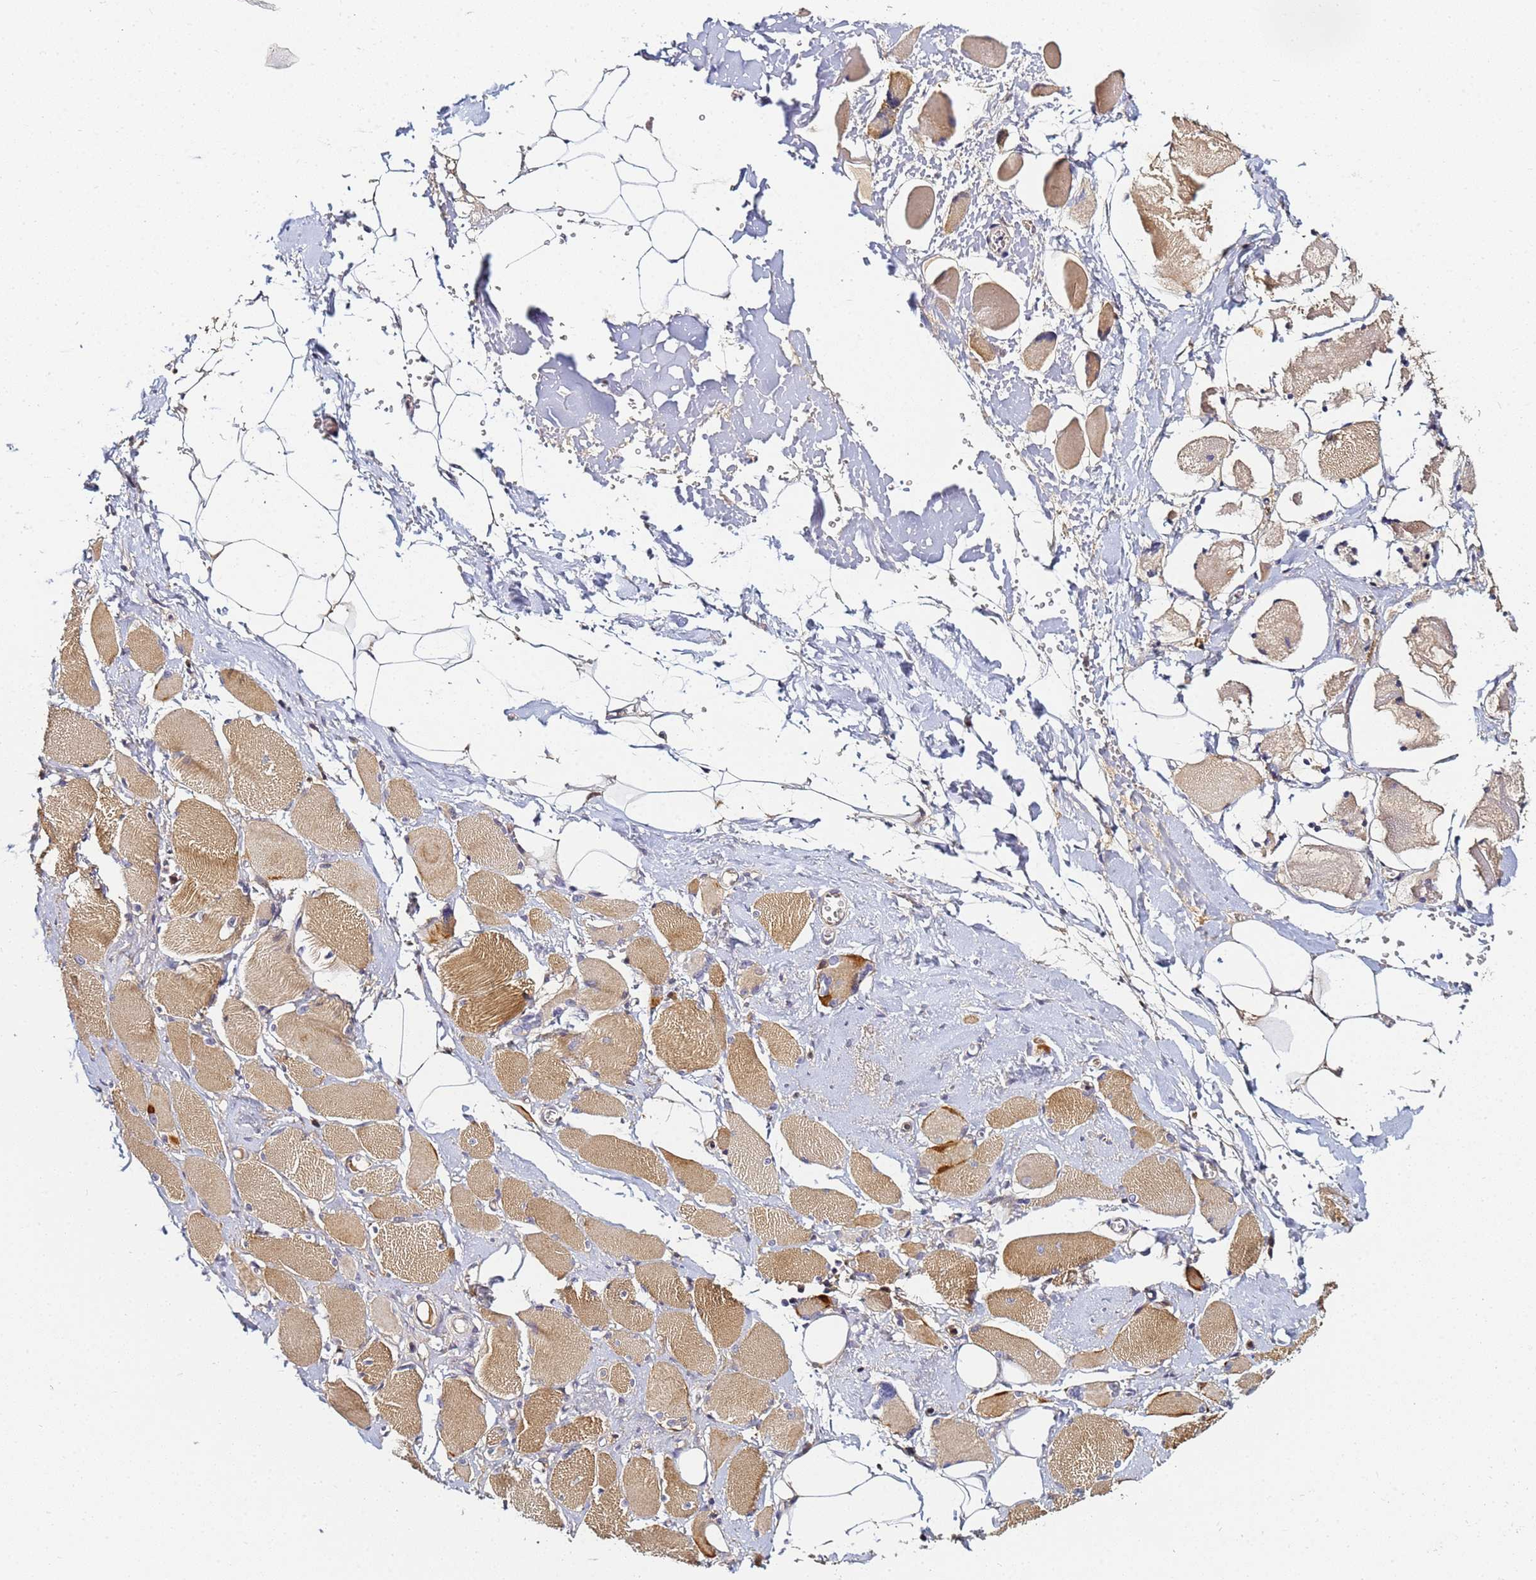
{"staining": {"intensity": "moderate", "quantity": ">75%", "location": "cytoplasmic/membranous"}, "tissue": "skeletal muscle", "cell_type": "Myocytes", "image_type": "normal", "snomed": [{"axis": "morphology", "description": "Normal tissue, NOS"}, {"axis": "morphology", "description": "Basal cell carcinoma"}, {"axis": "topography", "description": "Skeletal muscle"}], "caption": "This micrograph exhibits immunohistochemistry (IHC) staining of unremarkable human skeletal muscle, with medium moderate cytoplasmic/membranous staining in about >75% of myocytes.", "gene": "LRRC69", "patient": {"sex": "female", "age": 64}}